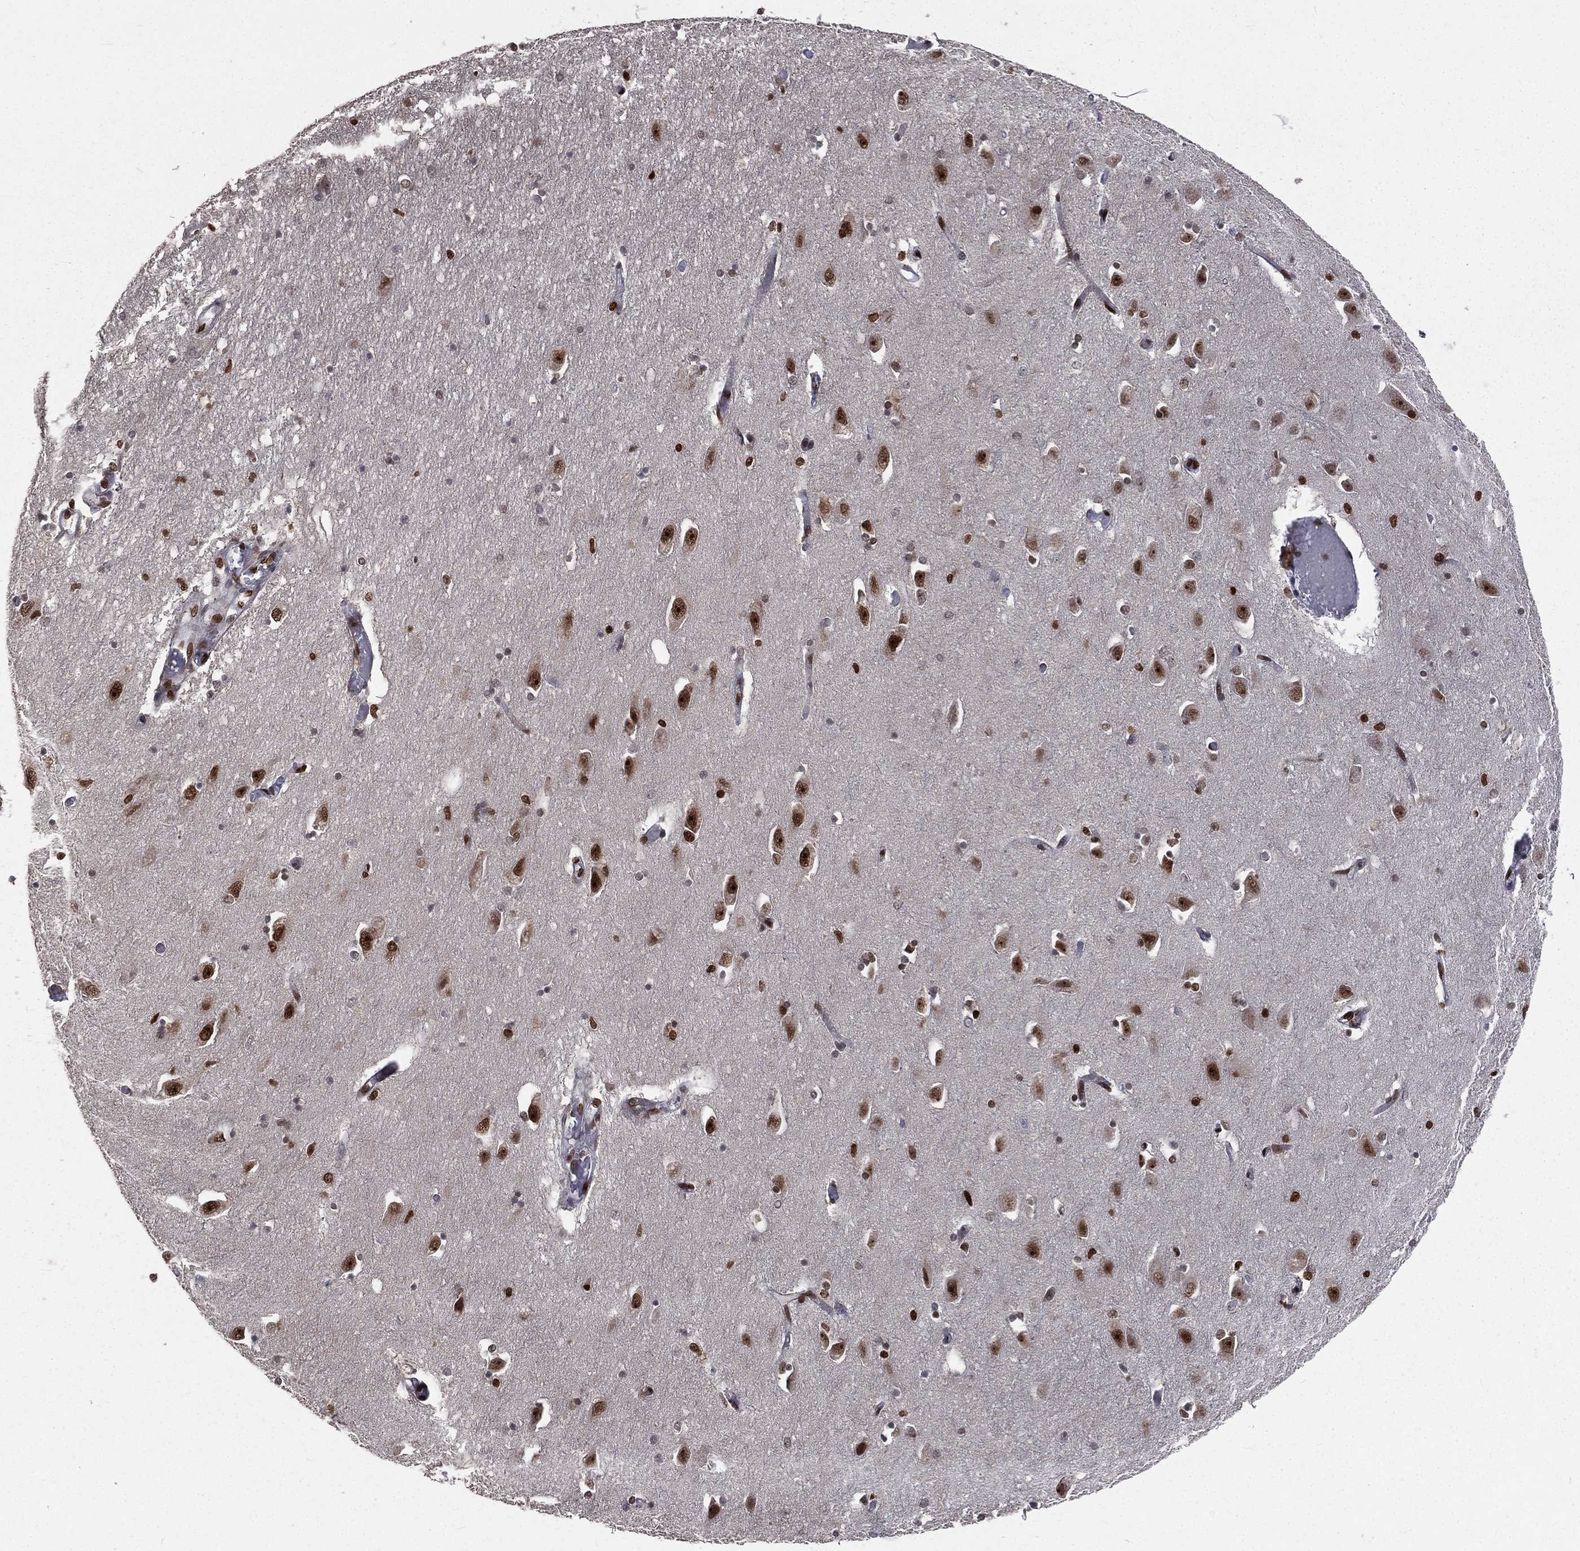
{"staining": {"intensity": "strong", "quantity": ">75%", "location": "nuclear"}, "tissue": "hippocampus", "cell_type": "Glial cells", "image_type": "normal", "snomed": [{"axis": "morphology", "description": "Normal tissue, NOS"}, {"axis": "topography", "description": "Lateral ventricle wall"}, {"axis": "topography", "description": "Hippocampus"}], "caption": "Immunohistochemical staining of unremarkable hippocampus reveals strong nuclear protein expression in about >75% of glial cells.", "gene": "POLB", "patient": {"sex": "female", "age": 63}}